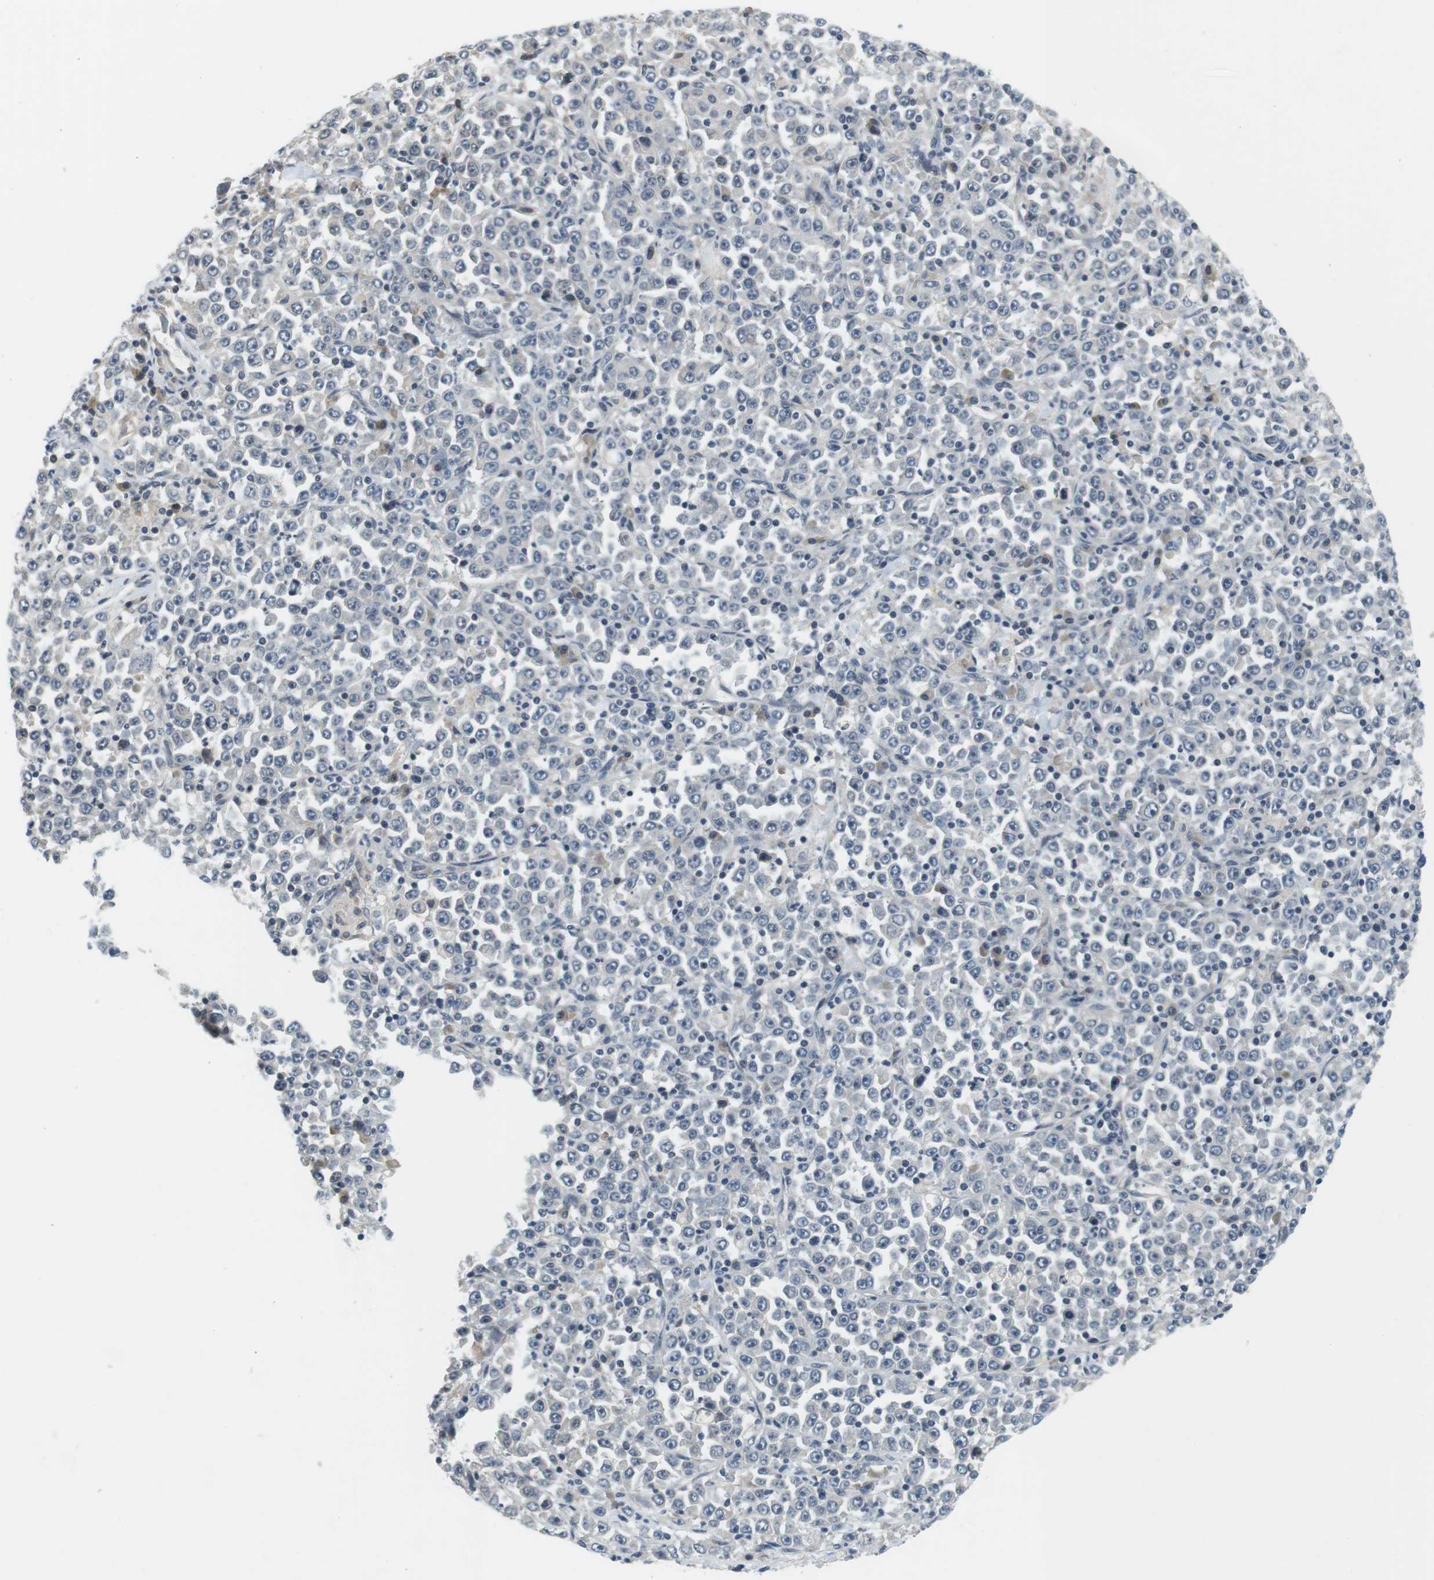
{"staining": {"intensity": "negative", "quantity": "none", "location": "none"}, "tissue": "stomach cancer", "cell_type": "Tumor cells", "image_type": "cancer", "snomed": [{"axis": "morphology", "description": "Normal tissue, NOS"}, {"axis": "morphology", "description": "Adenocarcinoma, NOS"}, {"axis": "topography", "description": "Stomach, upper"}, {"axis": "topography", "description": "Stomach"}], "caption": "Adenocarcinoma (stomach) was stained to show a protein in brown. There is no significant staining in tumor cells. (IHC, brightfield microscopy, high magnification).", "gene": "WNT7A", "patient": {"sex": "male", "age": 59}}